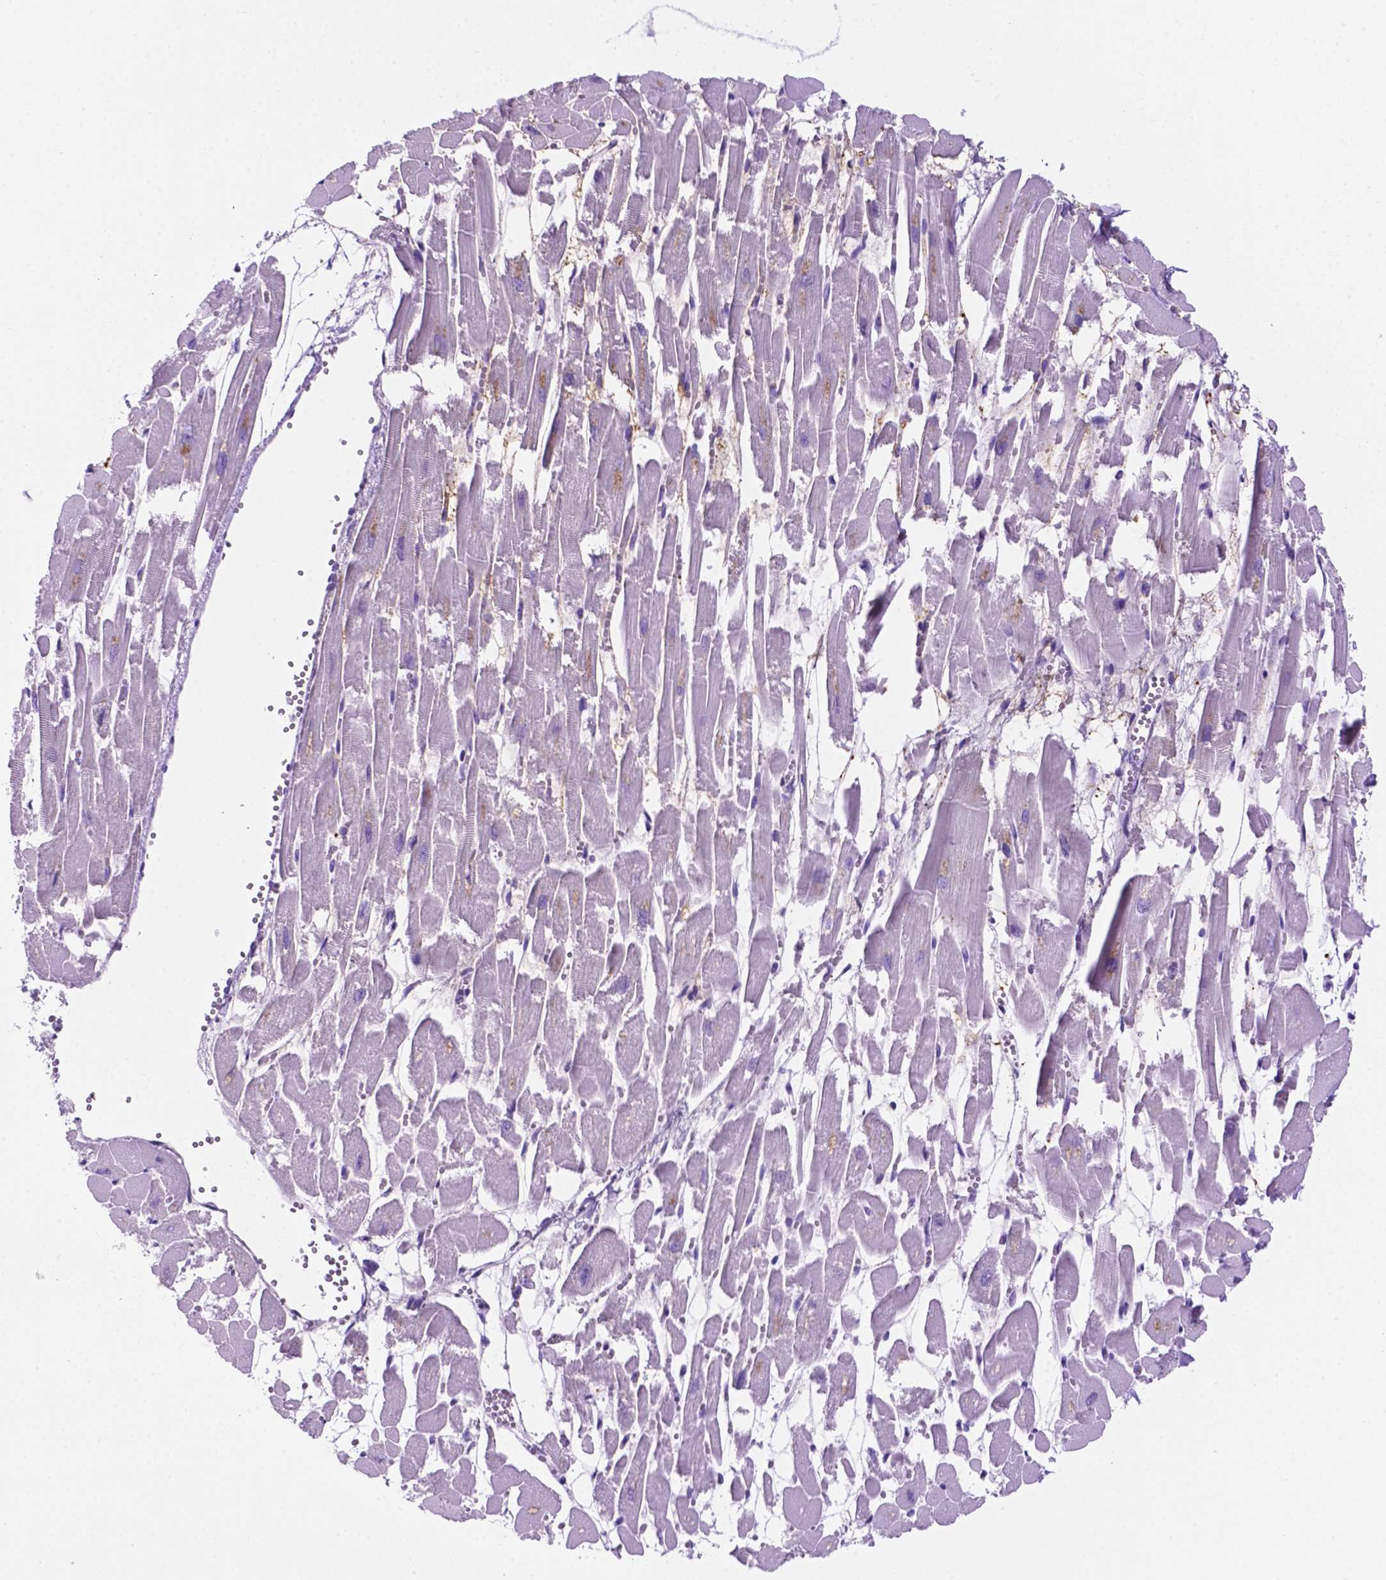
{"staining": {"intensity": "negative", "quantity": "none", "location": "none"}, "tissue": "heart muscle", "cell_type": "Cardiomyocytes", "image_type": "normal", "snomed": [{"axis": "morphology", "description": "Normal tissue, NOS"}, {"axis": "topography", "description": "Heart"}], "caption": "High magnification brightfield microscopy of normal heart muscle stained with DAB (brown) and counterstained with hematoxylin (blue): cardiomyocytes show no significant expression. (Stains: DAB IHC with hematoxylin counter stain, Microscopy: brightfield microscopy at high magnification).", "gene": "C17orf107", "patient": {"sex": "female", "age": 52}}